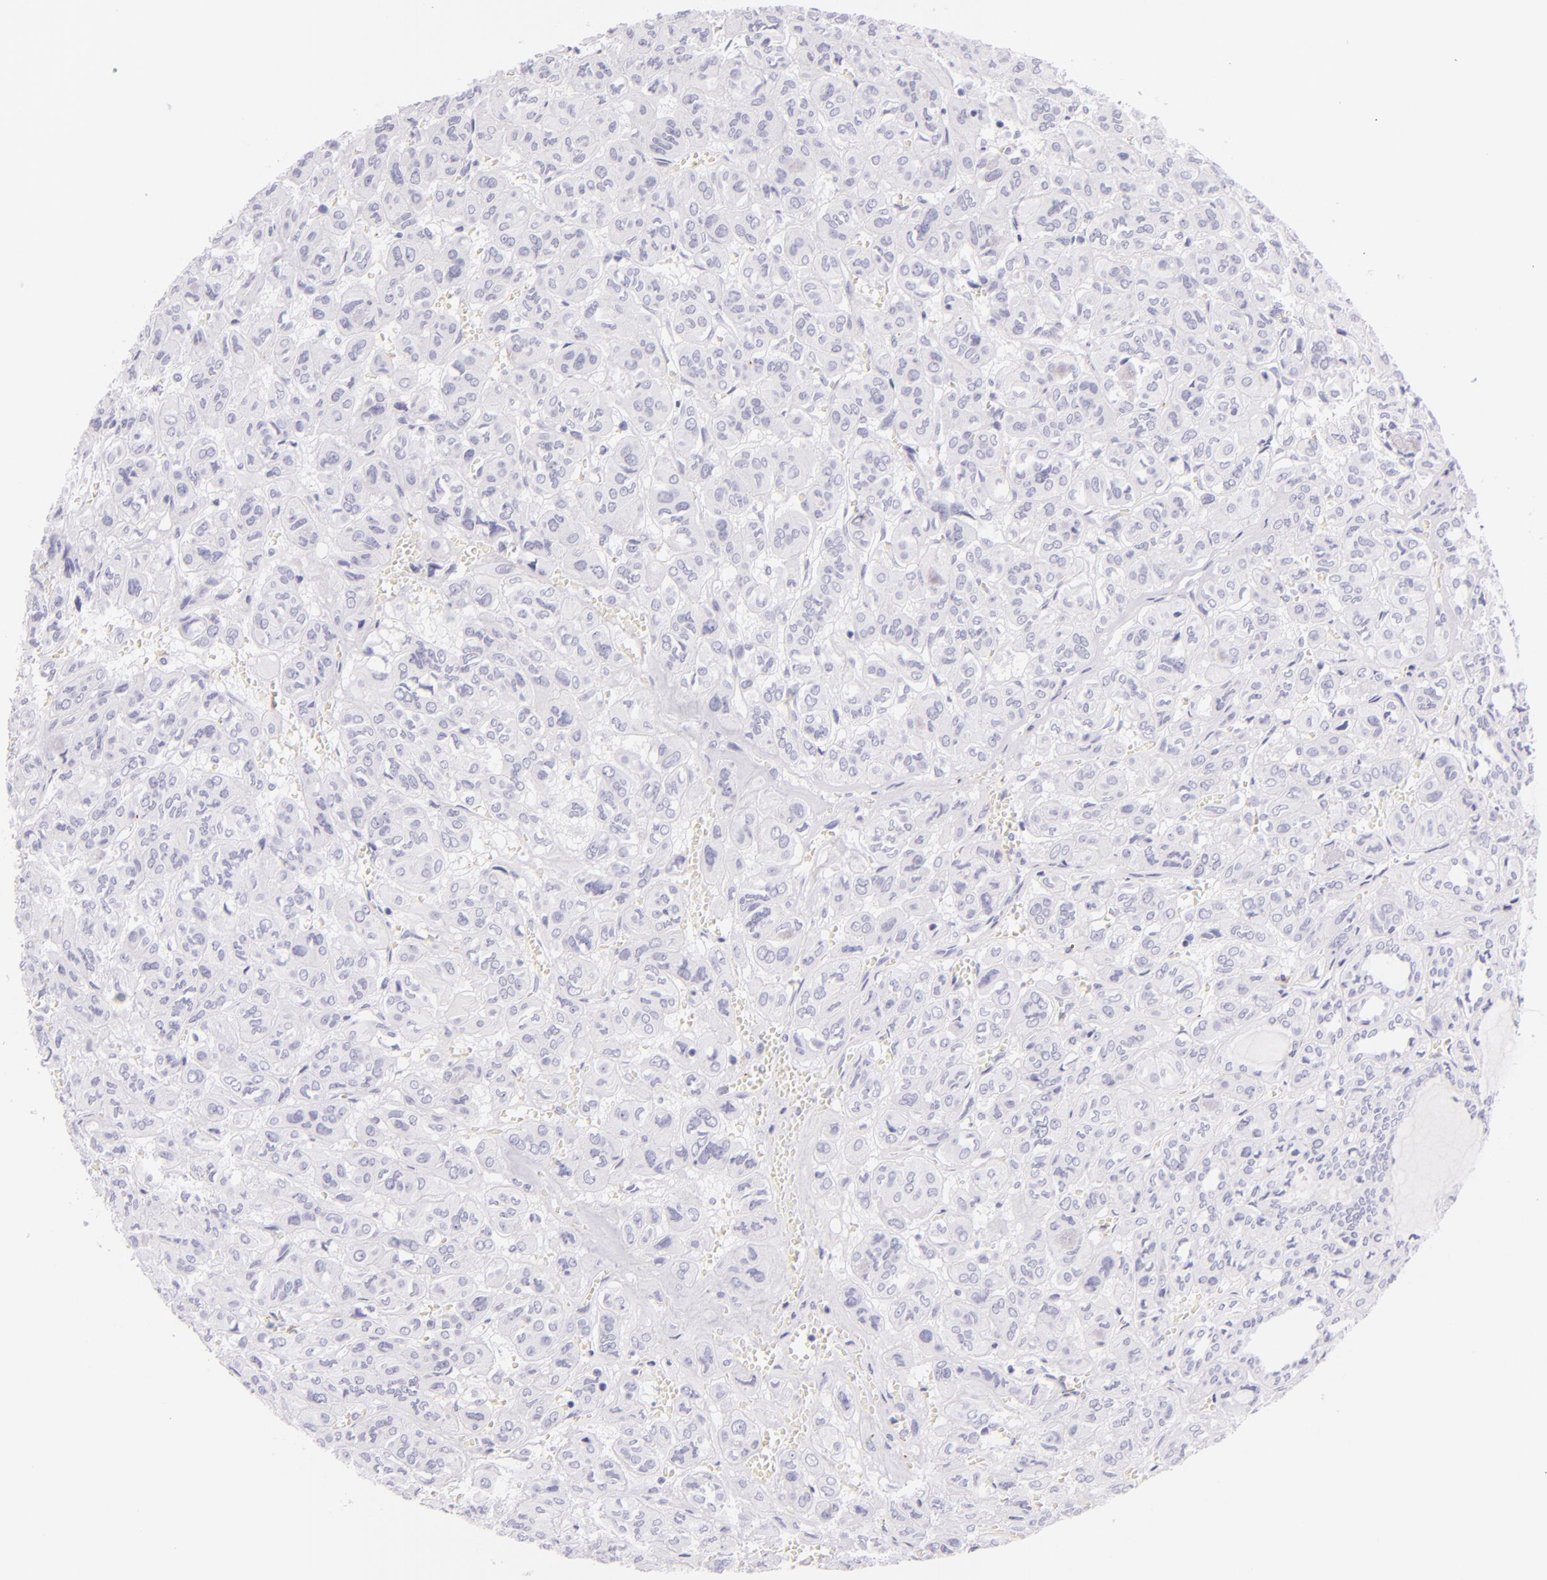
{"staining": {"intensity": "negative", "quantity": "none", "location": "none"}, "tissue": "thyroid cancer", "cell_type": "Tumor cells", "image_type": "cancer", "snomed": [{"axis": "morphology", "description": "Follicular adenoma carcinoma, NOS"}, {"axis": "topography", "description": "Thyroid gland"}], "caption": "Immunohistochemistry micrograph of follicular adenoma carcinoma (thyroid) stained for a protein (brown), which exhibits no expression in tumor cells.", "gene": "SELP", "patient": {"sex": "female", "age": 71}}